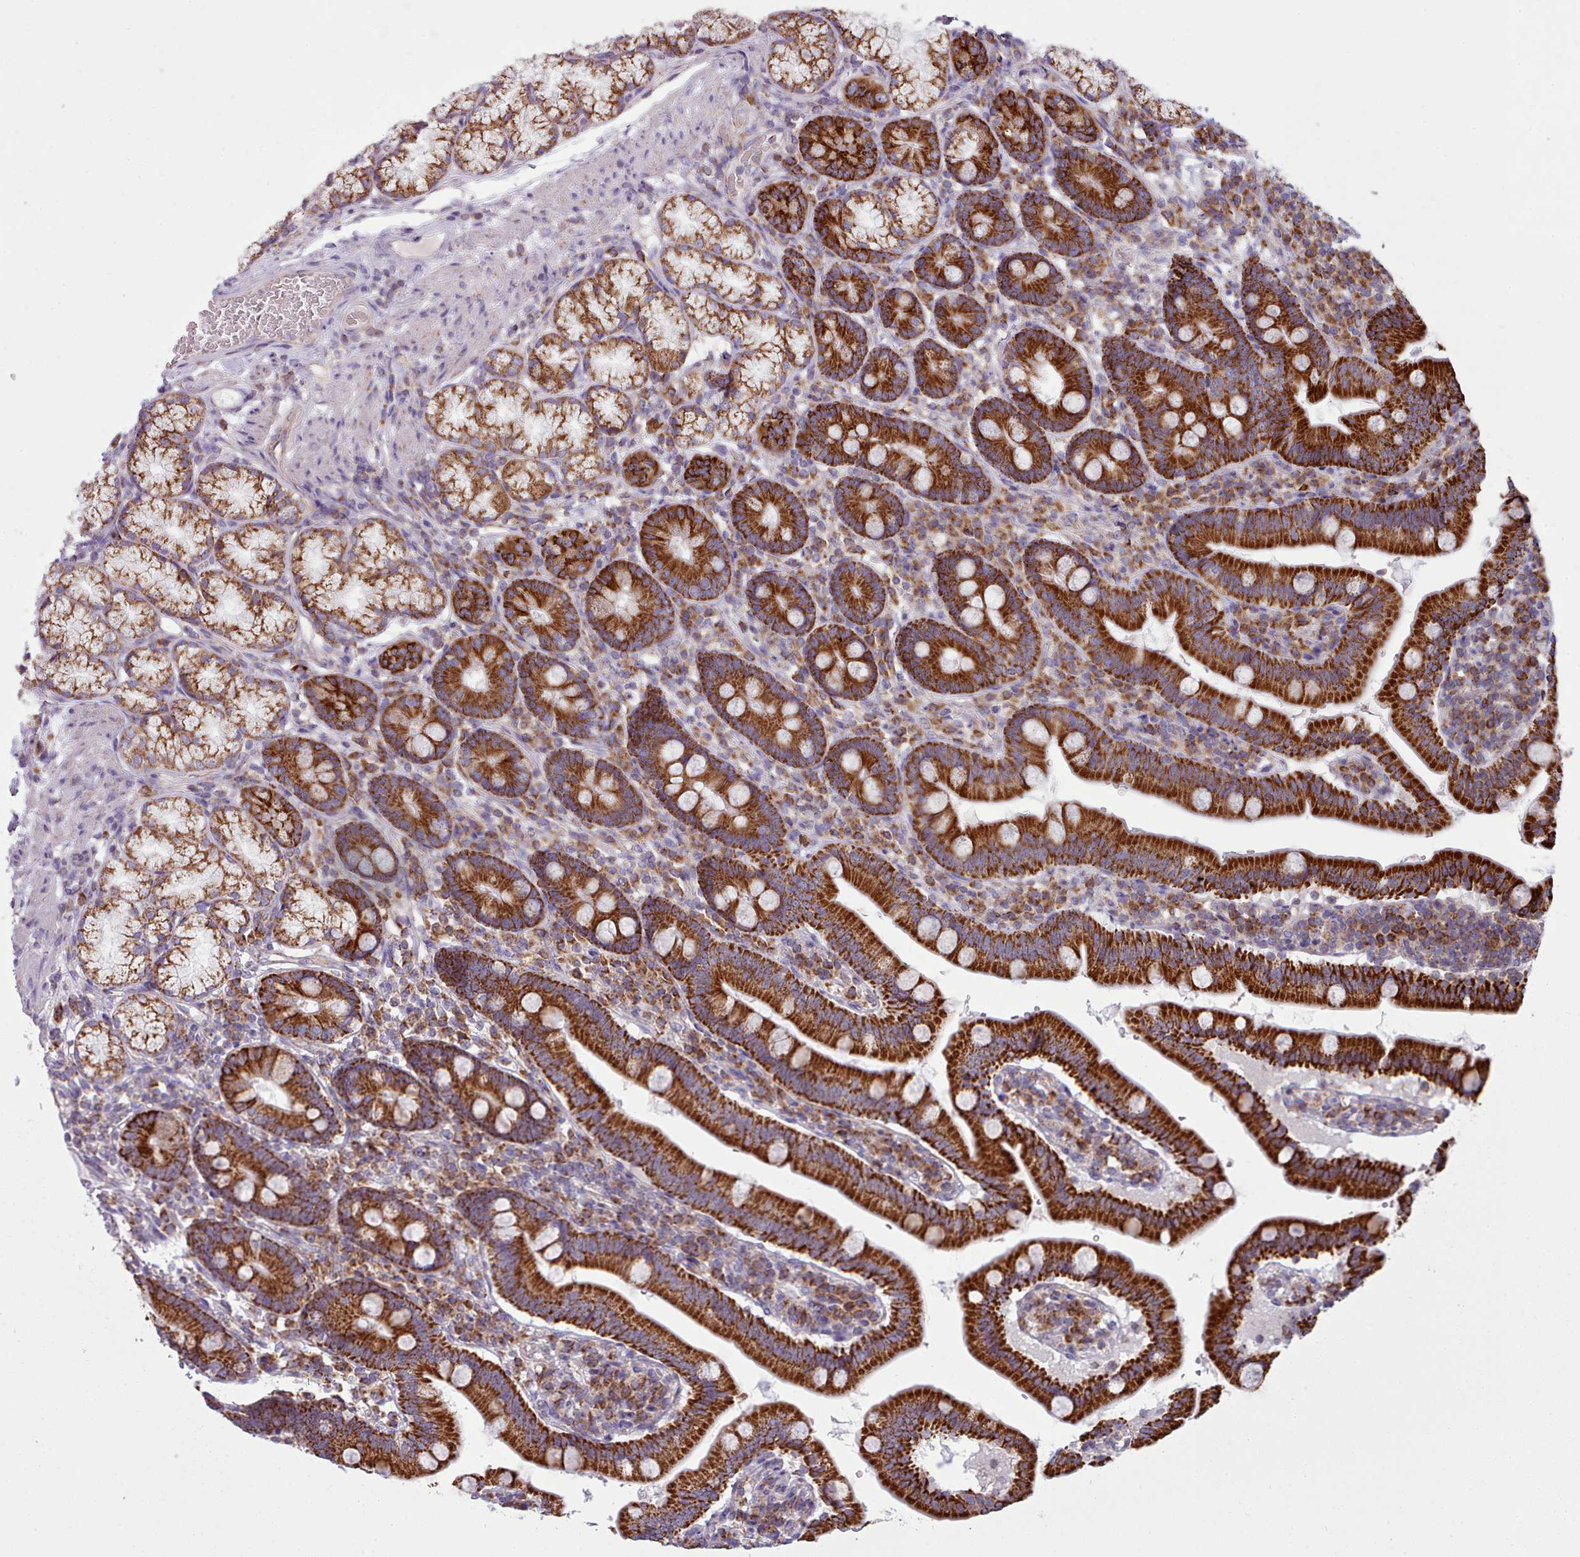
{"staining": {"intensity": "strong", "quantity": ">75%", "location": "cytoplasmic/membranous"}, "tissue": "duodenum", "cell_type": "Glandular cells", "image_type": "normal", "snomed": [{"axis": "morphology", "description": "Normal tissue, NOS"}, {"axis": "topography", "description": "Duodenum"}], "caption": "A high-resolution photomicrograph shows immunohistochemistry (IHC) staining of benign duodenum, which reveals strong cytoplasmic/membranous positivity in approximately >75% of glandular cells. The staining was performed using DAB (3,3'-diaminobenzidine), with brown indicating positive protein expression. Nuclei are stained blue with hematoxylin.", "gene": "SRP54", "patient": {"sex": "female", "age": 67}}